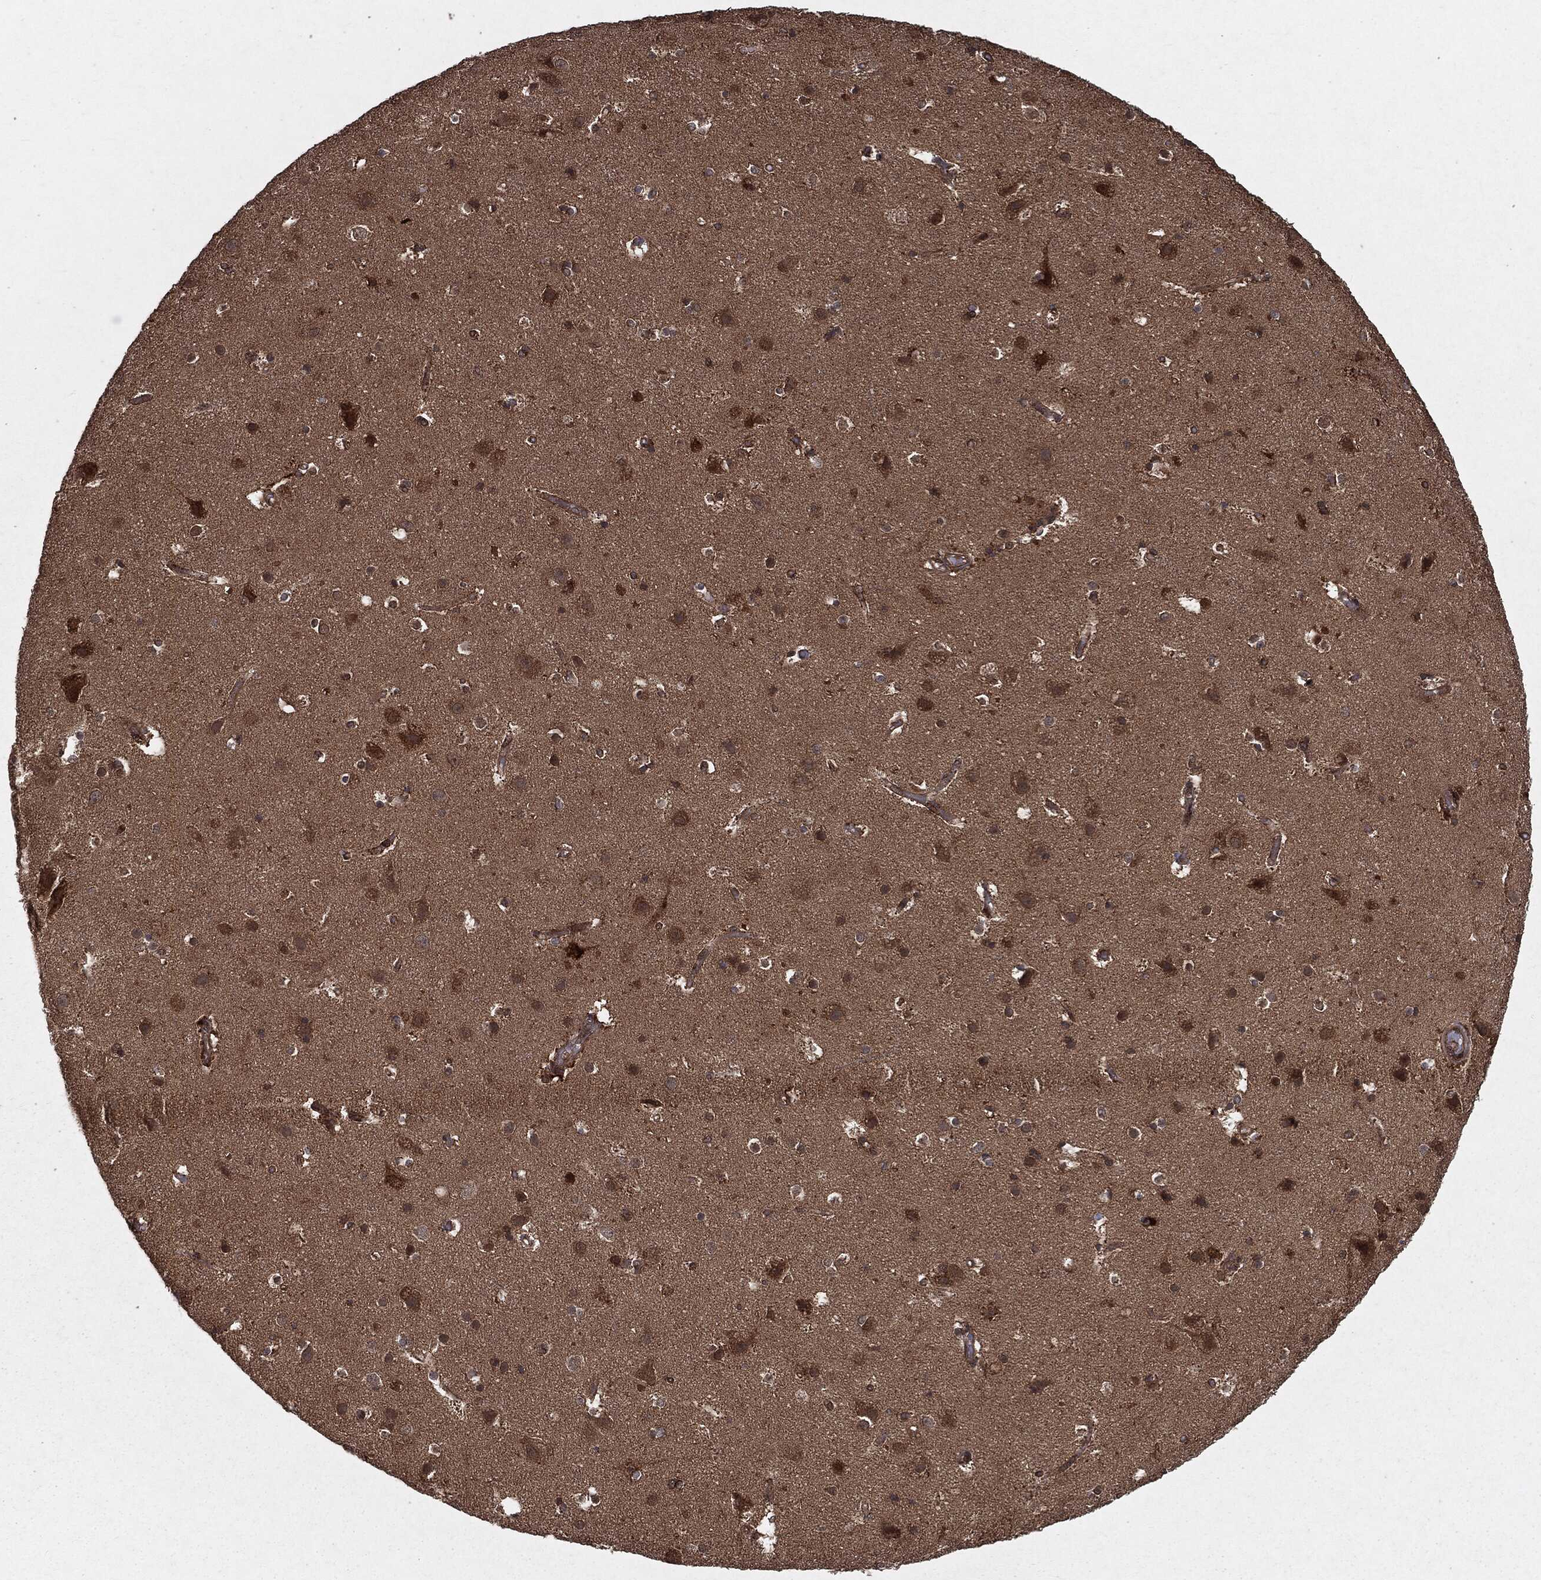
{"staining": {"intensity": "moderate", "quantity": "<25%", "location": "cytoplasmic/membranous"}, "tissue": "cerebral cortex", "cell_type": "Endothelial cells", "image_type": "normal", "snomed": [{"axis": "morphology", "description": "Normal tissue, NOS"}, {"axis": "topography", "description": "Cerebral cortex"}], "caption": "Immunohistochemistry micrograph of benign cerebral cortex stained for a protein (brown), which shows low levels of moderate cytoplasmic/membranous staining in about <25% of endothelial cells.", "gene": "RANBP9", "patient": {"sex": "female", "age": 52}}